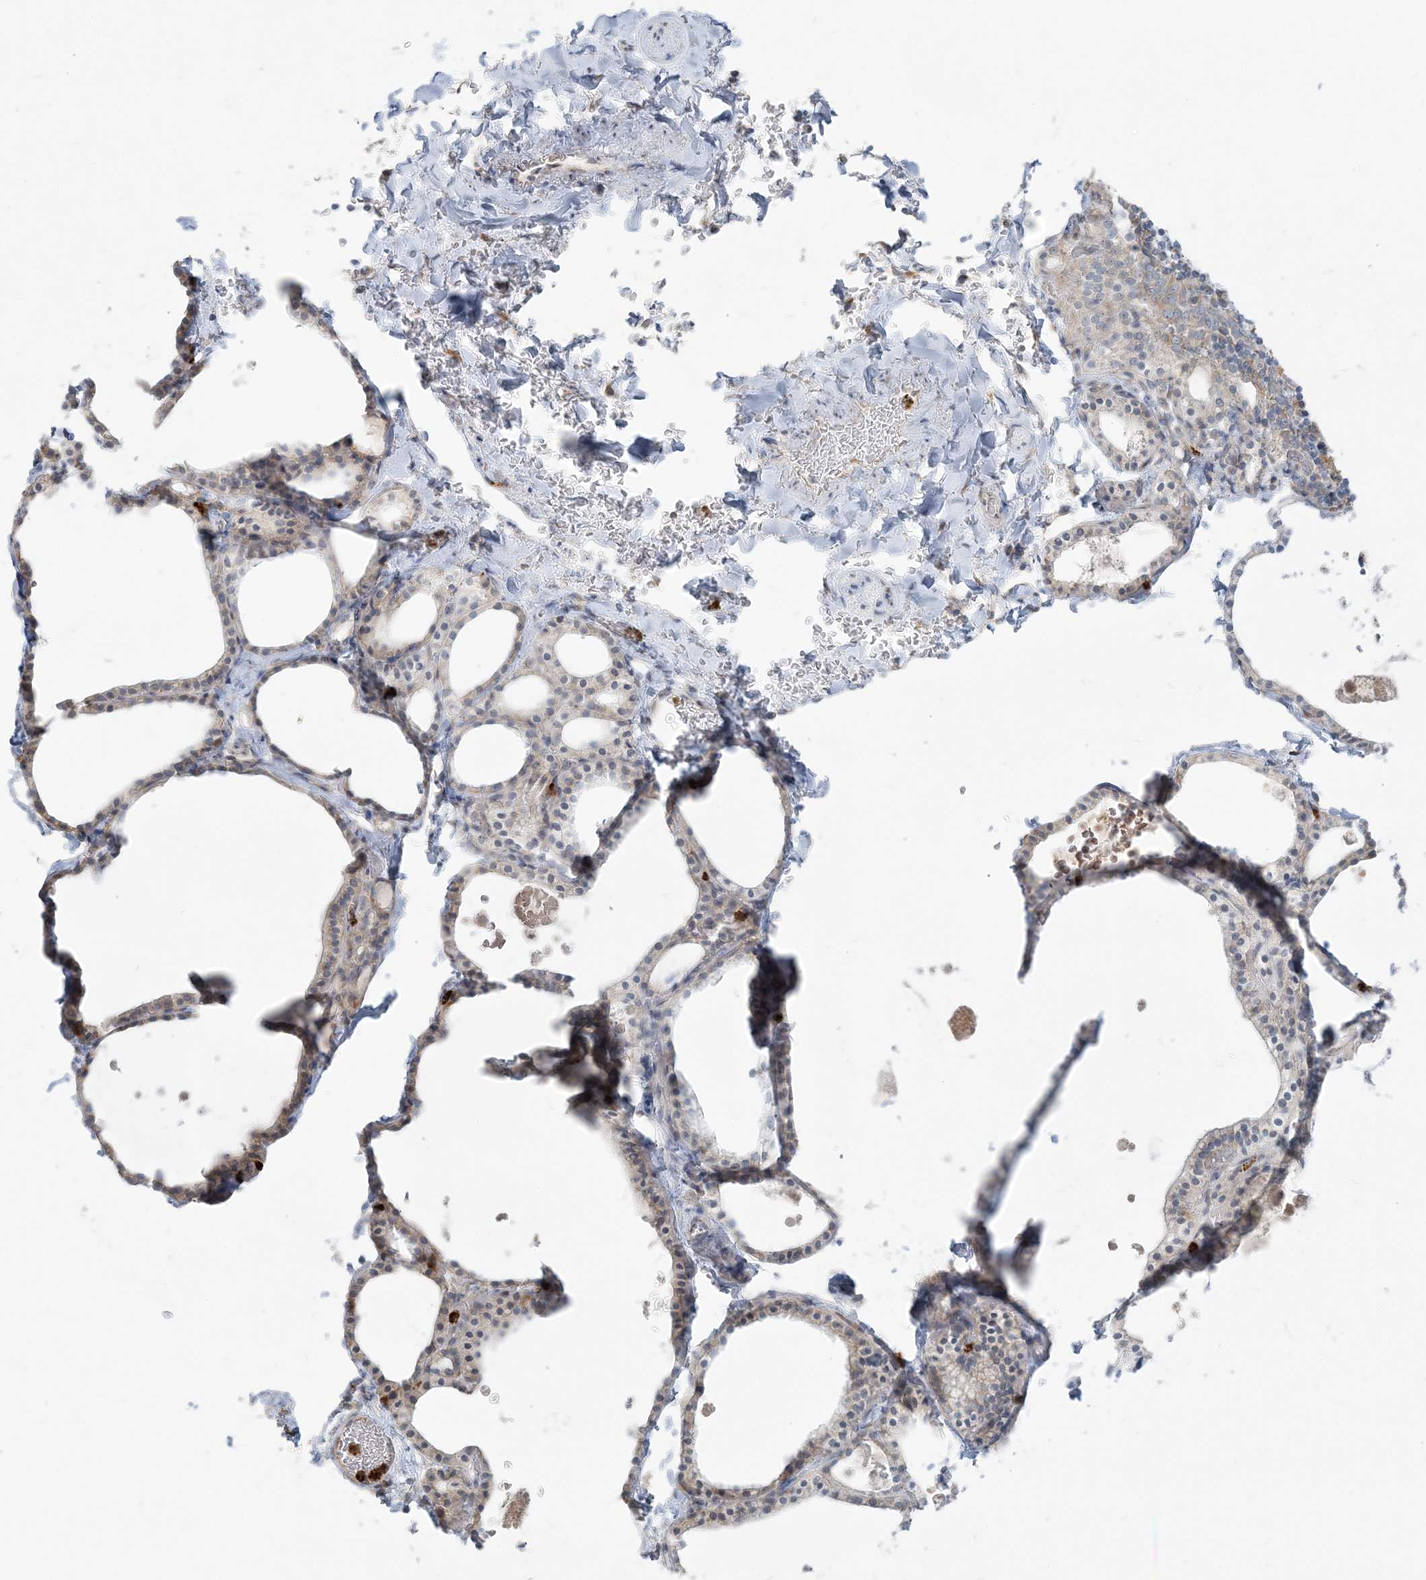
{"staining": {"intensity": "weak", "quantity": "25%-75%", "location": "cytoplasmic/membranous"}, "tissue": "thyroid gland", "cell_type": "Glandular cells", "image_type": "normal", "snomed": [{"axis": "morphology", "description": "Normal tissue, NOS"}, {"axis": "topography", "description": "Thyroid gland"}], "caption": "Immunohistochemical staining of normal human thyroid gland displays 25%-75% levels of weak cytoplasmic/membranous protein positivity in about 25%-75% of glandular cells.", "gene": "CCNJ", "patient": {"sex": "male", "age": 56}}